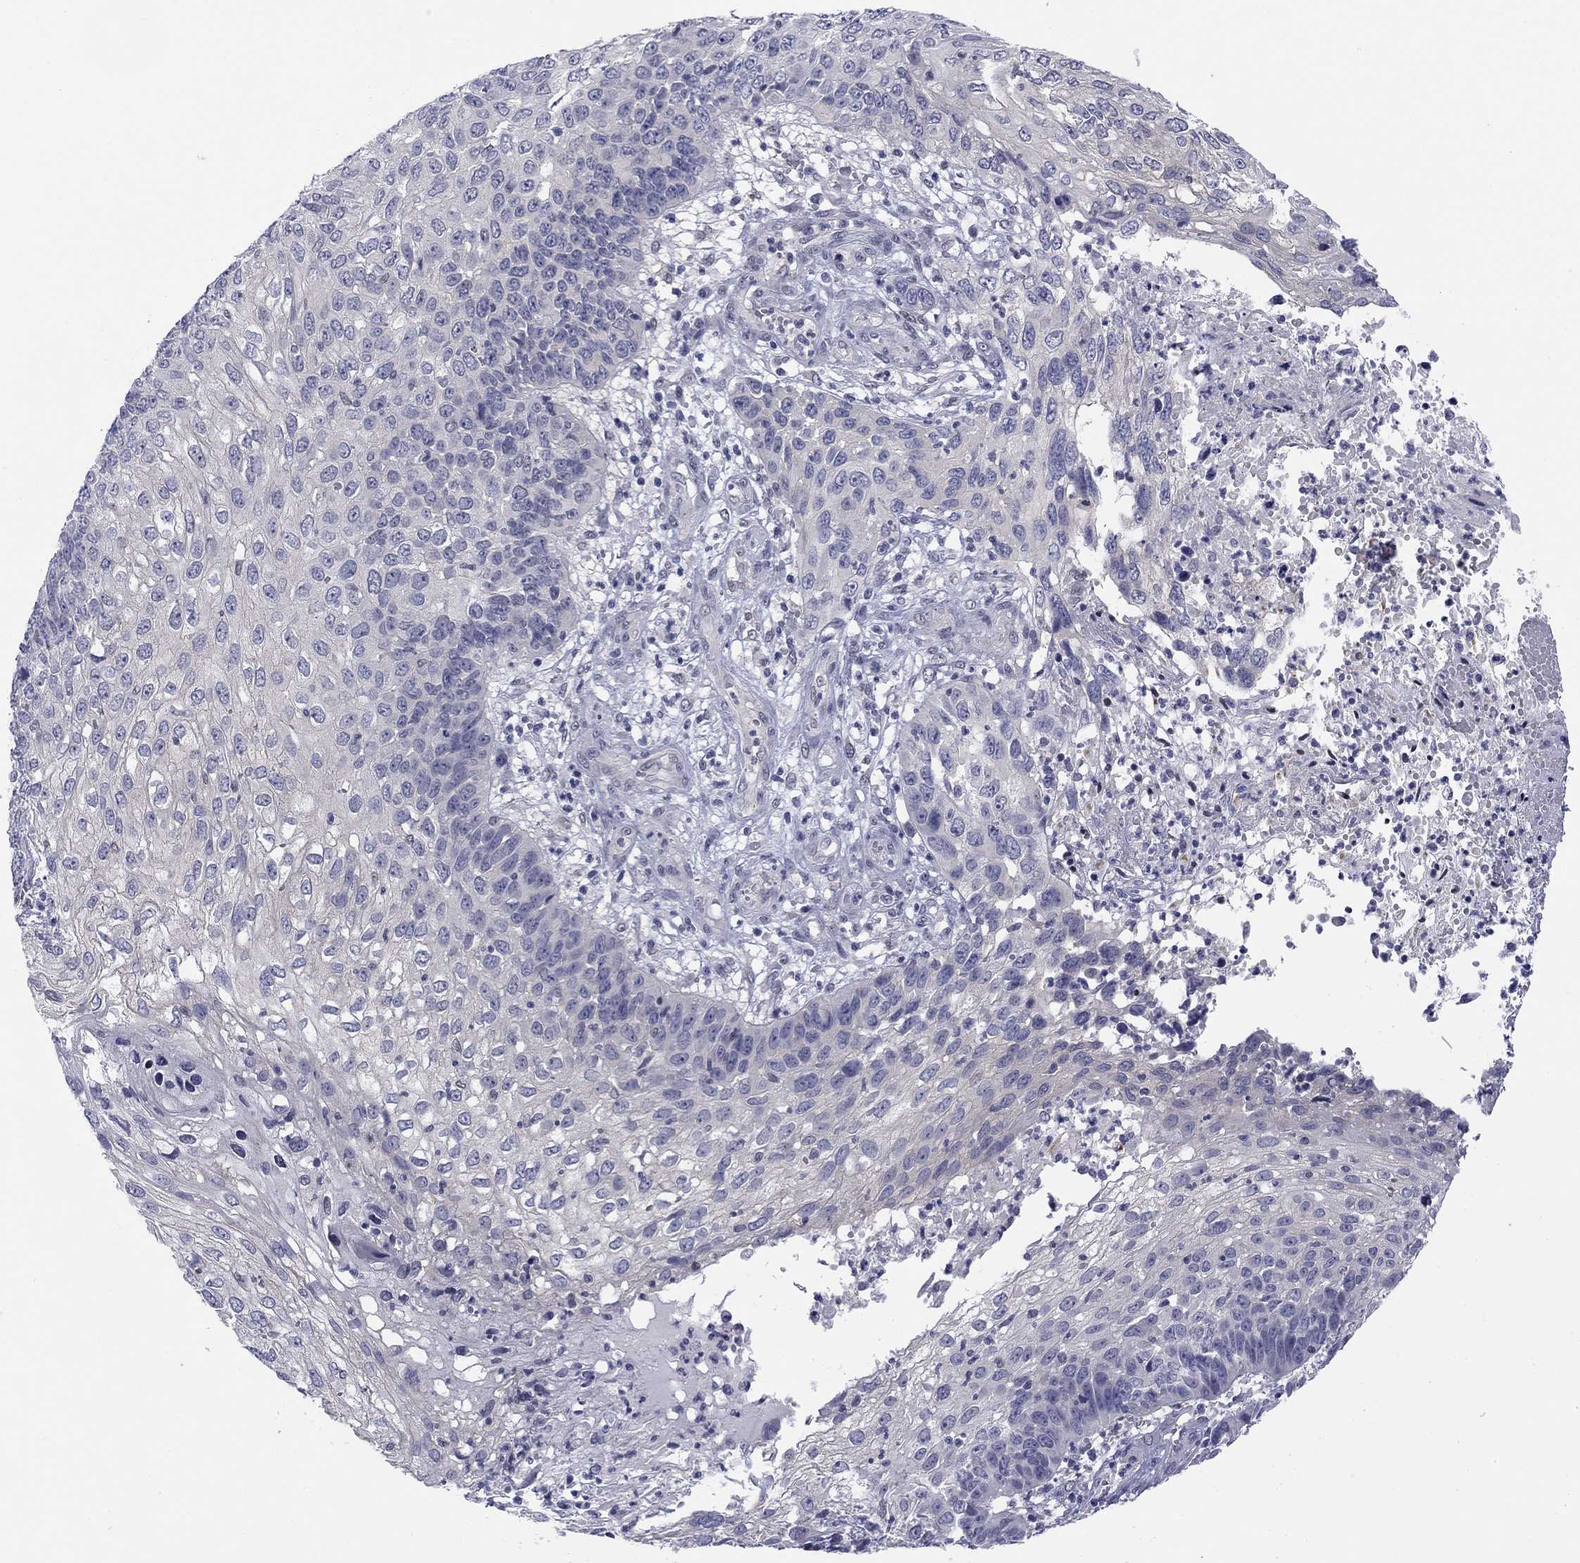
{"staining": {"intensity": "negative", "quantity": "none", "location": "none"}, "tissue": "skin cancer", "cell_type": "Tumor cells", "image_type": "cancer", "snomed": [{"axis": "morphology", "description": "Squamous cell carcinoma, NOS"}, {"axis": "topography", "description": "Skin"}], "caption": "This micrograph is of skin squamous cell carcinoma stained with IHC to label a protein in brown with the nuclei are counter-stained blue. There is no expression in tumor cells.", "gene": "TIGD4", "patient": {"sex": "male", "age": 92}}